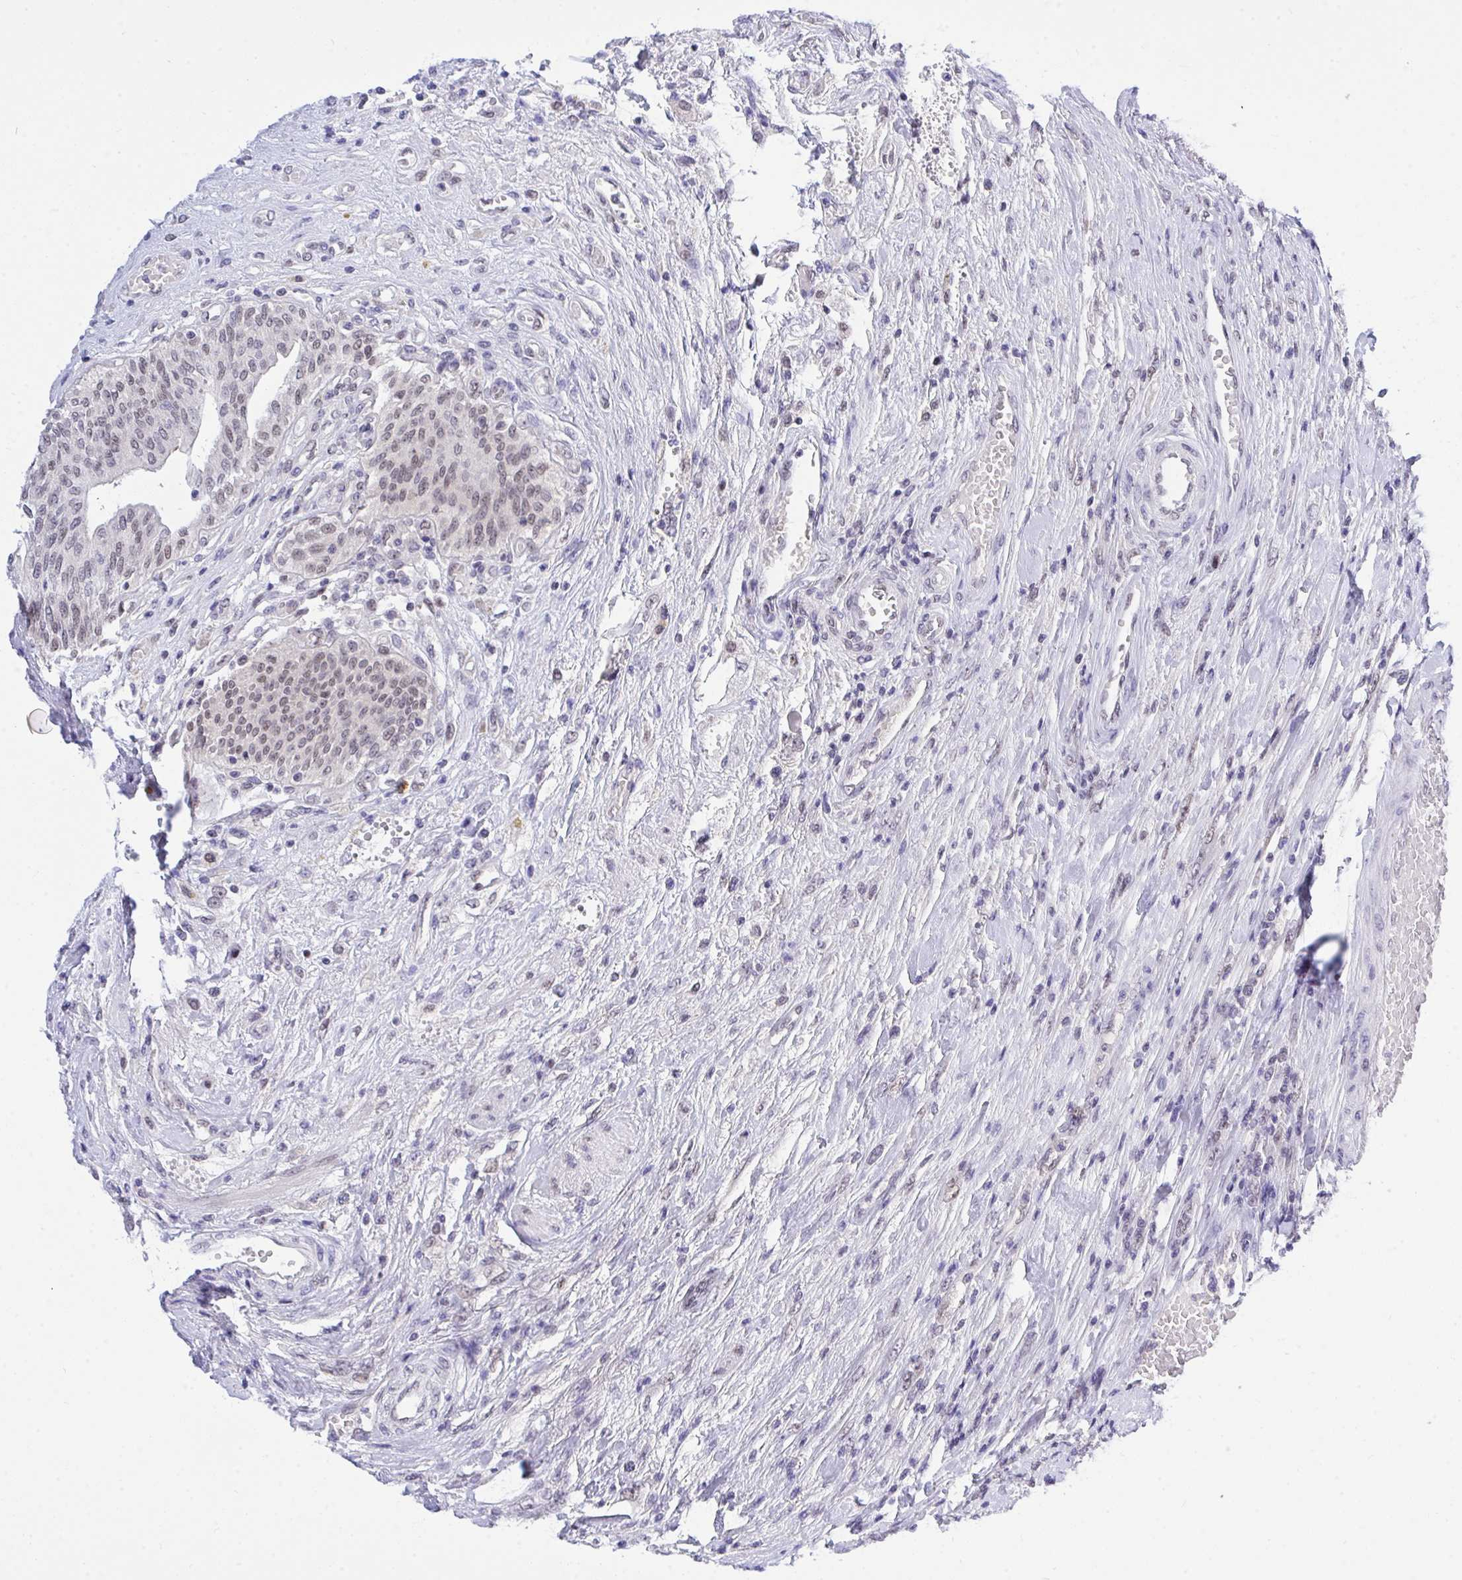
{"staining": {"intensity": "weak", "quantity": ">75%", "location": "nuclear"}, "tissue": "urothelial cancer", "cell_type": "Tumor cells", "image_type": "cancer", "snomed": [{"axis": "morphology", "description": "Urothelial carcinoma, High grade"}, {"axis": "topography", "description": "Urinary bladder"}], "caption": "High-grade urothelial carcinoma stained with a protein marker shows weak staining in tumor cells.", "gene": "THOP1", "patient": {"sex": "female", "age": 79}}